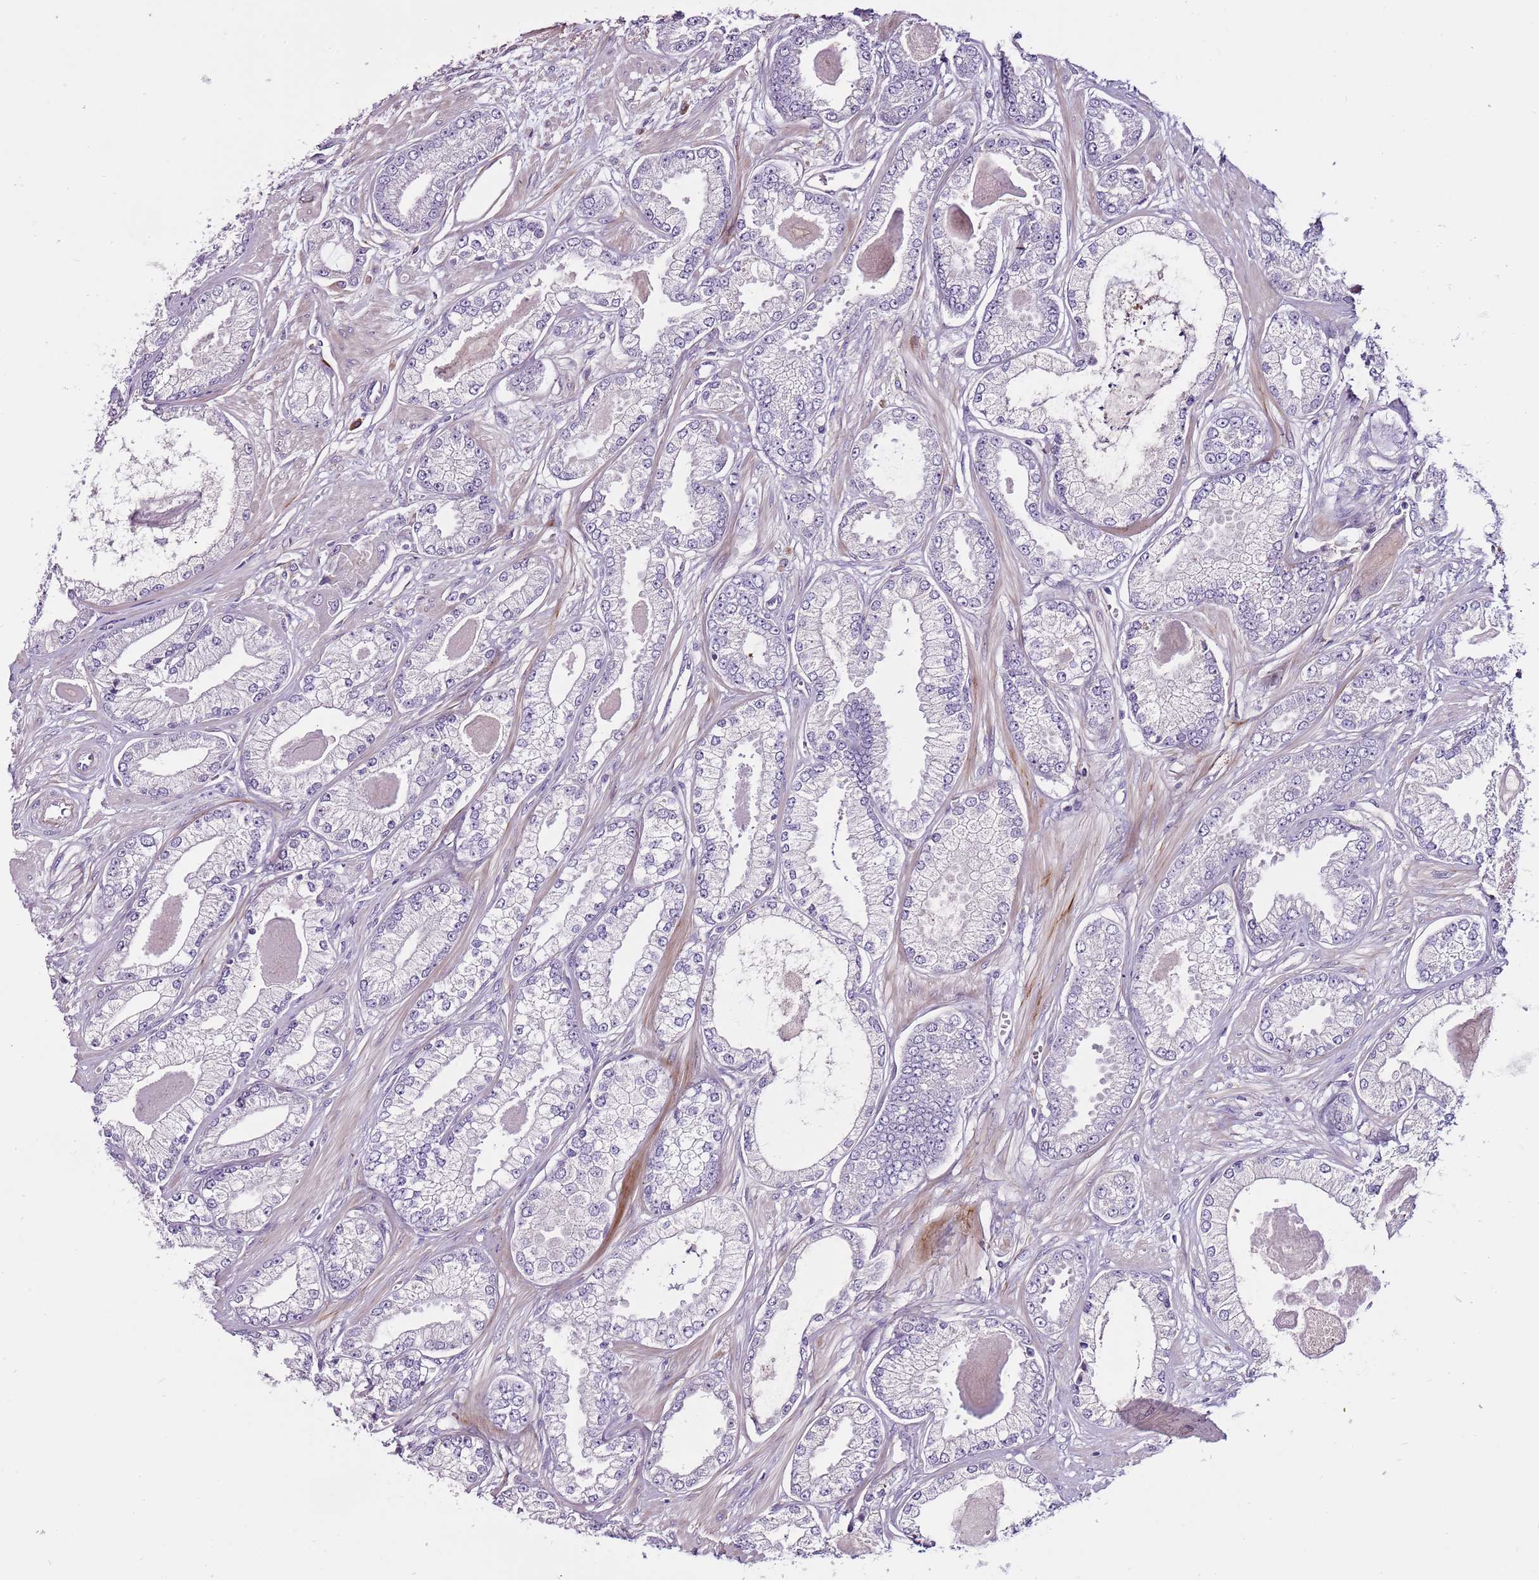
{"staining": {"intensity": "negative", "quantity": "none", "location": "none"}, "tissue": "prostate cancer", "cell_type": "Tumor cells", "image_type": "cancer", "snomed": [{"axis": "morphology", "description": "Adenocarcinoma, Low grade"}, {"axis": "topography", "description": "Prostate"}], "caption": "Human prostate low-grade adenocarcinoma stained for a protein using immunohistochemistry (IHC) exhibits no staining in tumor cells.", "gene": "NKX2-3", "patient": {"sex": "male", "age": 64}}